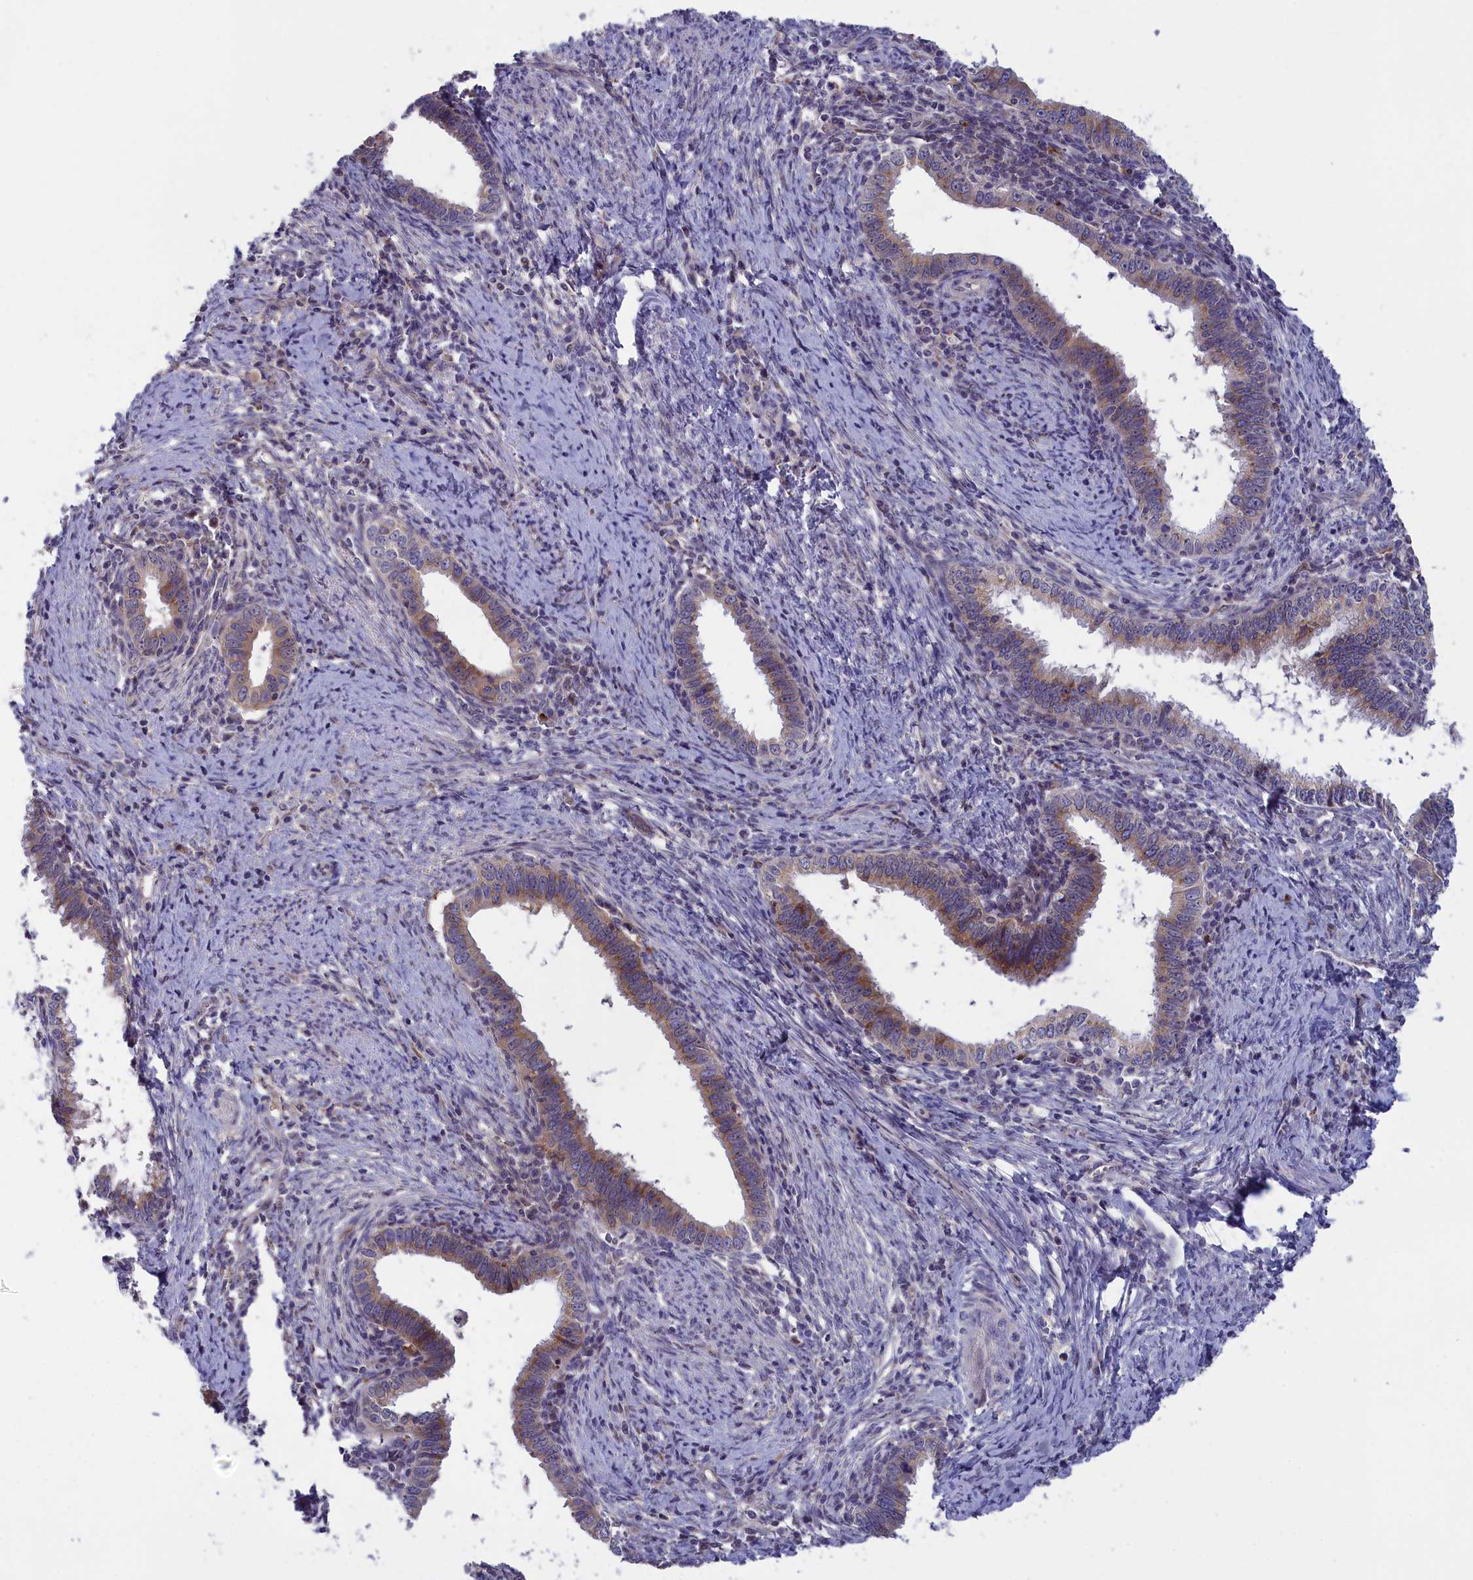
{"staining": {"intensity": "moderate", "quantity": "25%-75%", "location": "cytoplasmic/membranous"}, "tissue": "cervical cancer", "cell_type": "Tumor cells", "image_type": "cancer", "snomed": [{"axis": "morphology", "description": "Adenocarcinoma, NOS"}, {"axis": "topography", "description": "Cervix"}], "caption": "The histopathology image reveals a brown stain indicating the presence of a protein in the cytoplasmic/membranous of tumor cells in cervical cancer (adenocarcinoma). The staining is performed using DAB (3,3'-diaminobenzidine) brown chromogen to label protein expression. The nuclei are counter-stained blue using hematoxylin.", "gene": "IGFALS", "patient": {"sex": "female", "age": 36}}